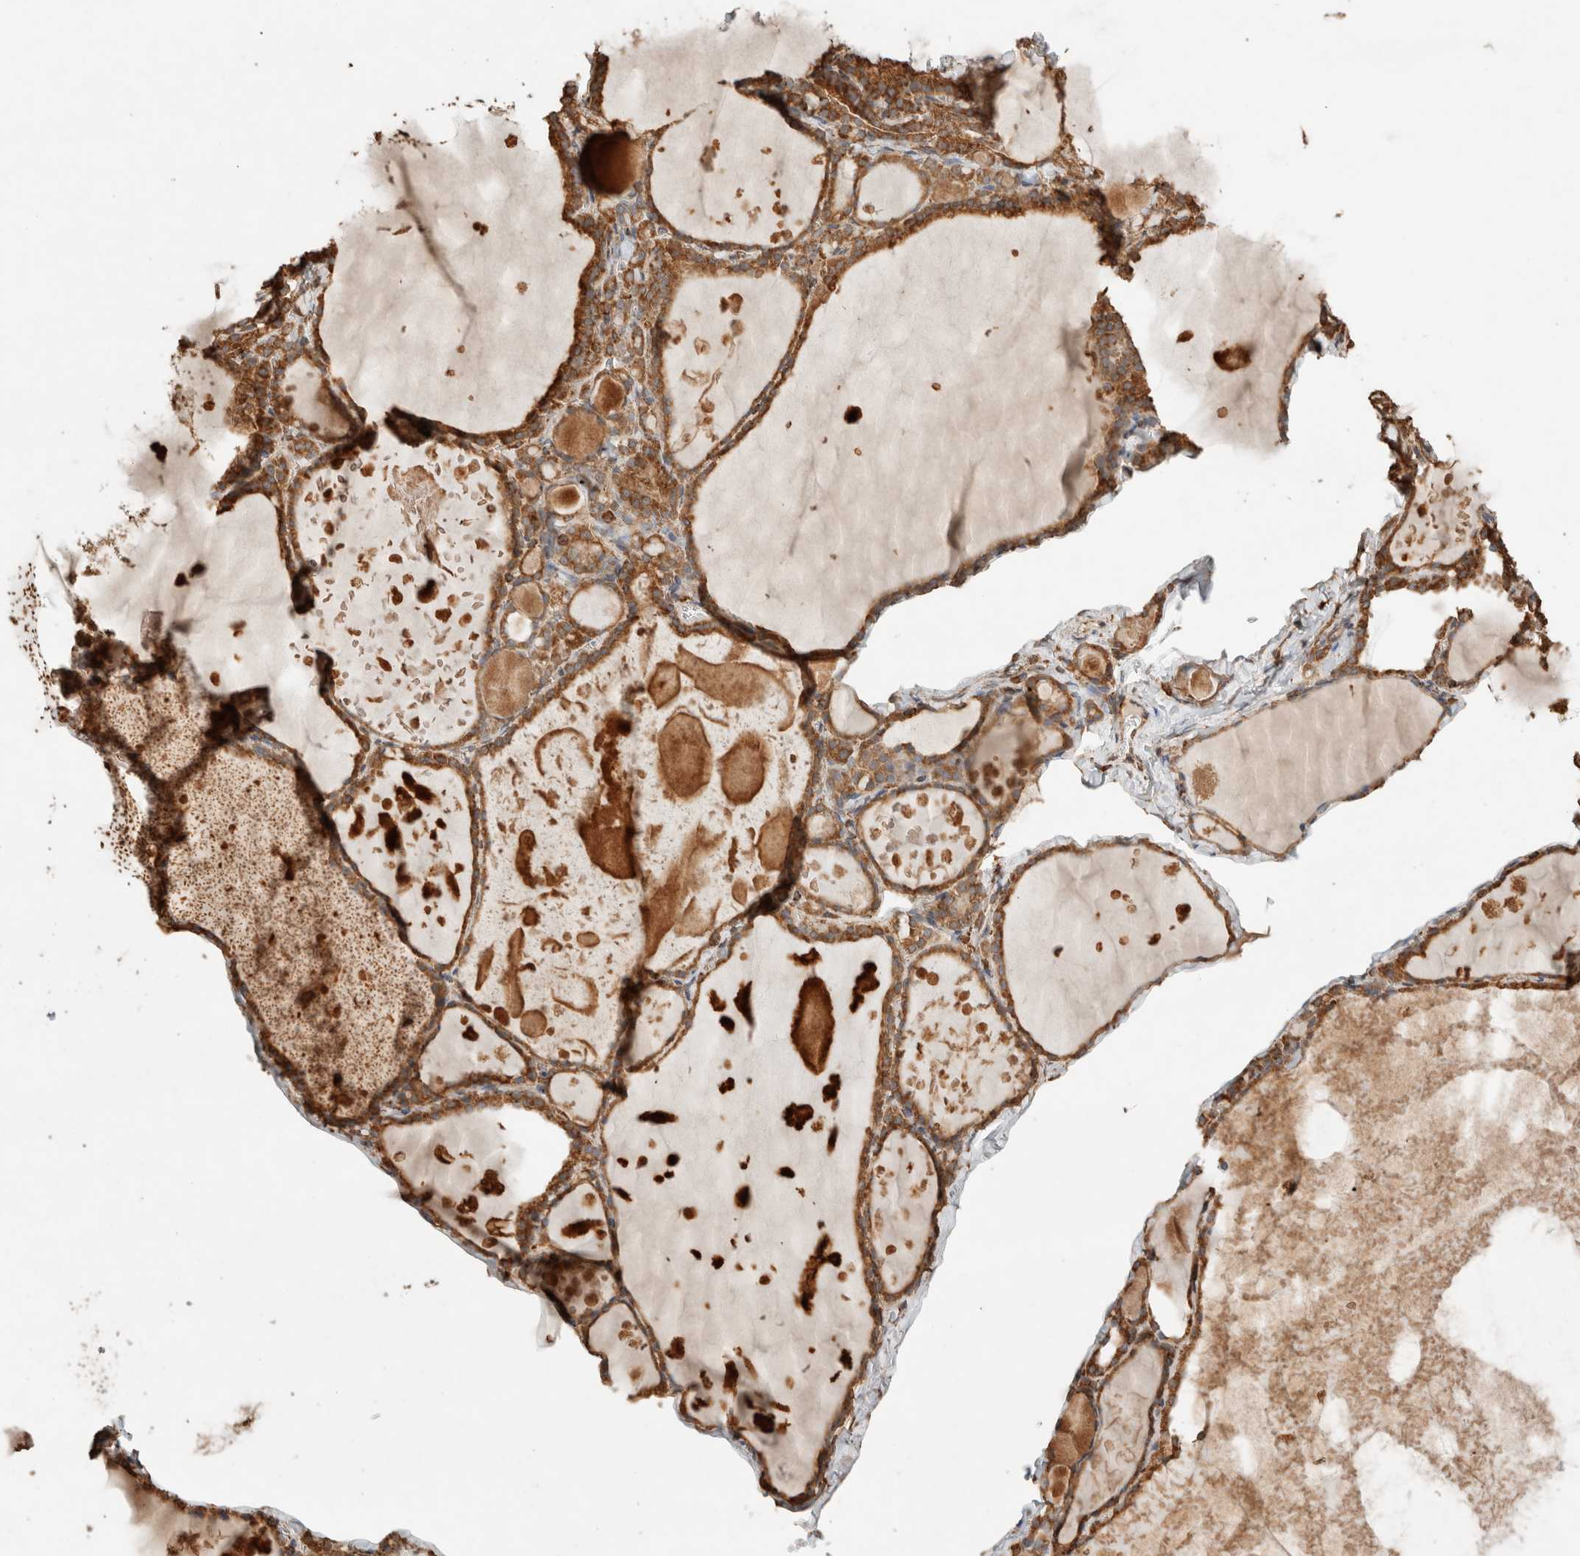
{"staining": {"intensity": "moderate", "quantity": ">75%", "location": "cytoplasmic/membranous"}, "tissue": "thyroid gland", "cell_type": "Glandular cells", "image_type": "normal", "snomed": [{"axis": "morphology", "description": "Normal tissue, NOS"}, {"axis": "topography", "description": "Thyroid gland"}], "caption": "Thyroid gland stained for a protein exhibits moderate cytoplasmic/membranous positivity in glandular cells. The protein of interest is stained brown, and the nuclei are stained in blue (DAB IHC with brightfield microscopy, high magnification).", "gene": "ERAP1", "patient": {"sex": "male", "age": 56}}